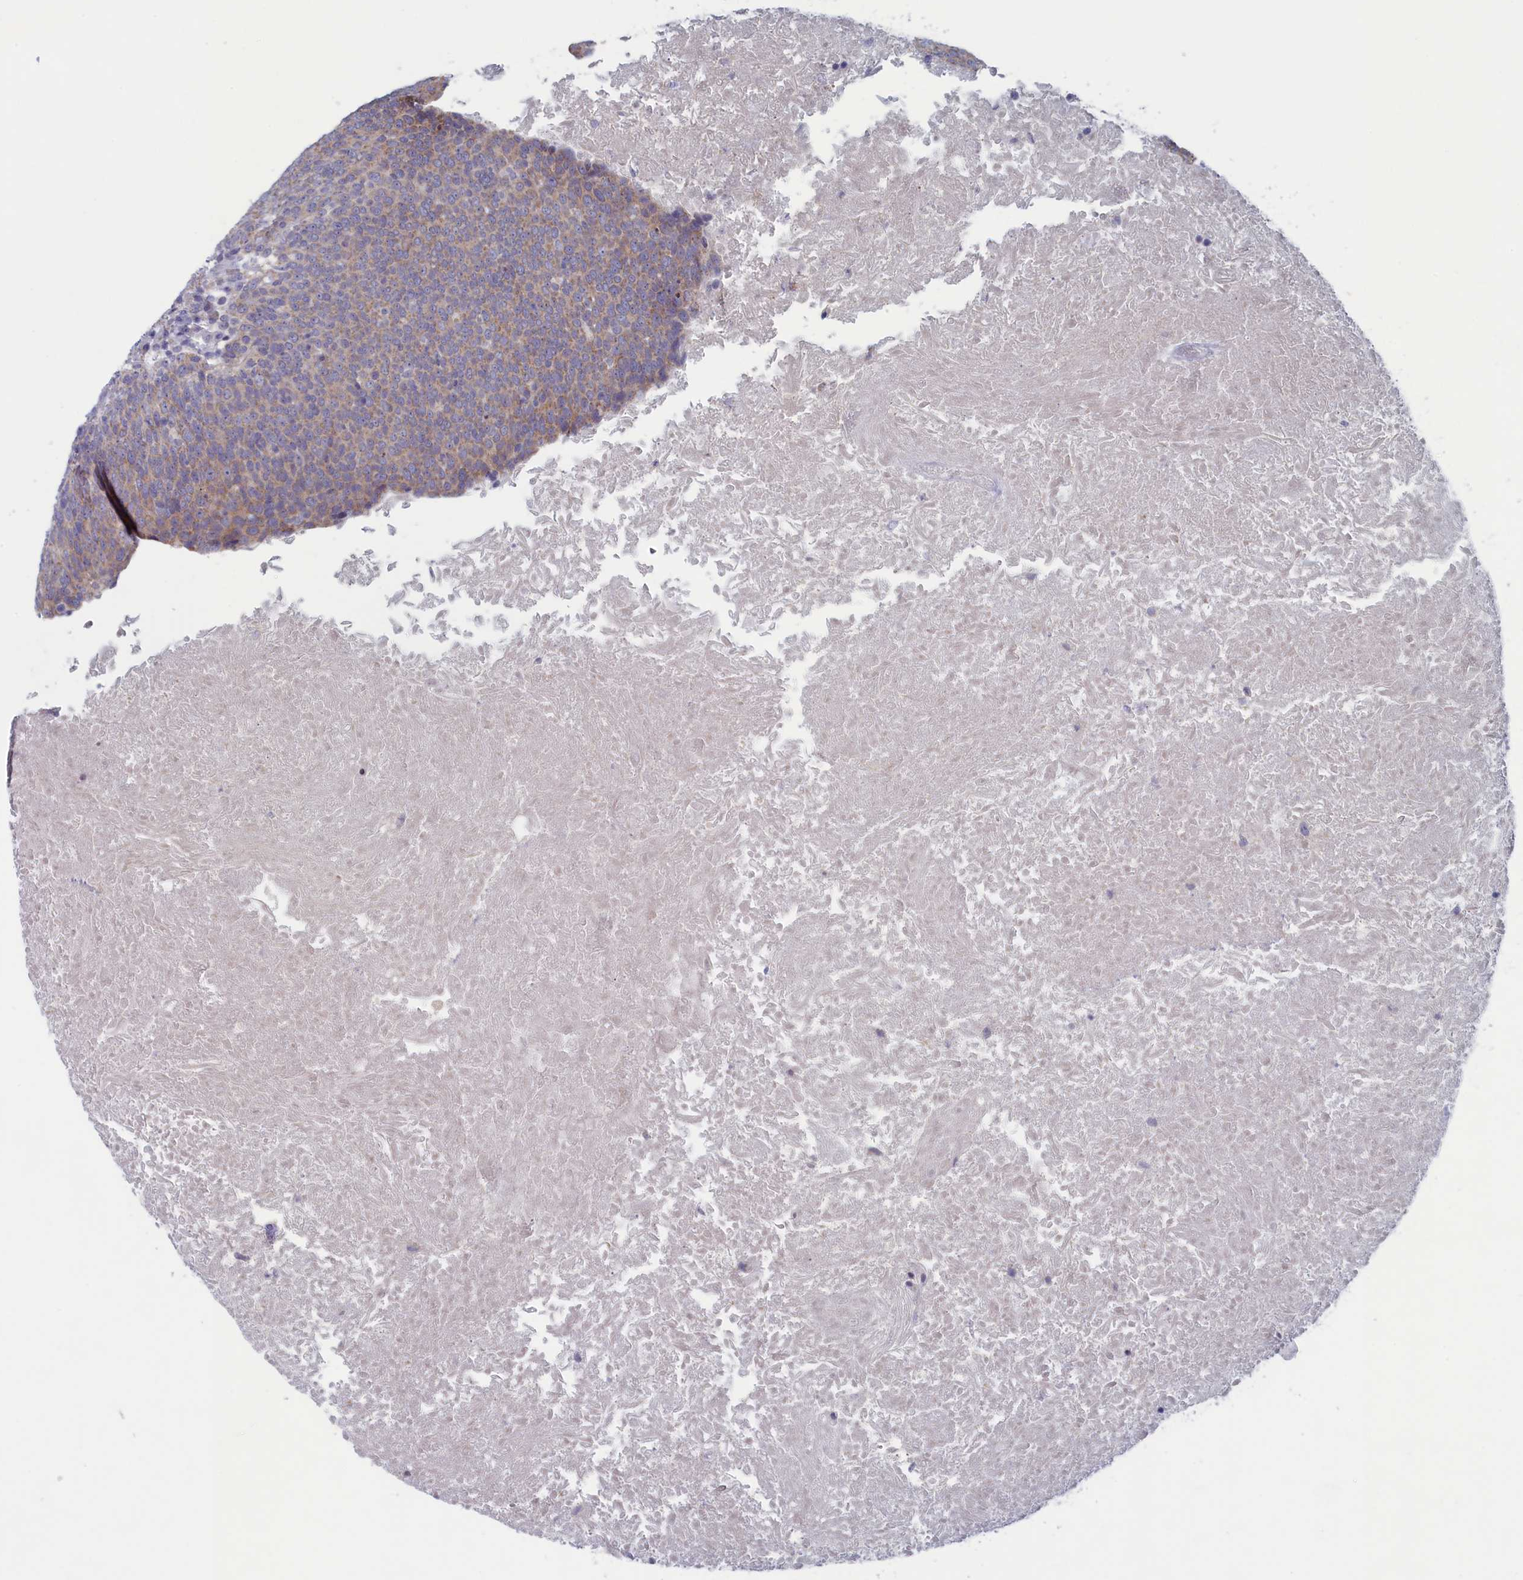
{"staining": {"intensity": "weak", "quantity": ">75%", "location": "cytoplasmic/membranous"}, "tissue": "head and neck cancer", "cell_type": "Tumor cells", "image_type": "cancer", "snomed": [{"axis": "morphology", "description": "Squamous cell carcinoma, NOS"}, {"axis": "morphology", "description": "Squamous cell carcinoma, metastatic, NOS"}, {"axis": "topography", "description": "Lymph node"}, {"axis": "topography", "description": "Head-Neck"}], "caption": "Protein expression analysis of human head and neck cancer reveals weak cytoplasmic/membranous positivity in approximately >75% of tumor cells. Using DAB (3,3'-diaminobenzidine) (brown) and hematoxylin (blue) stains, captured at high magnification using brightfield microscopy.", "gene": "WDR76", "patient": {"sex": "male", "age": 62}}